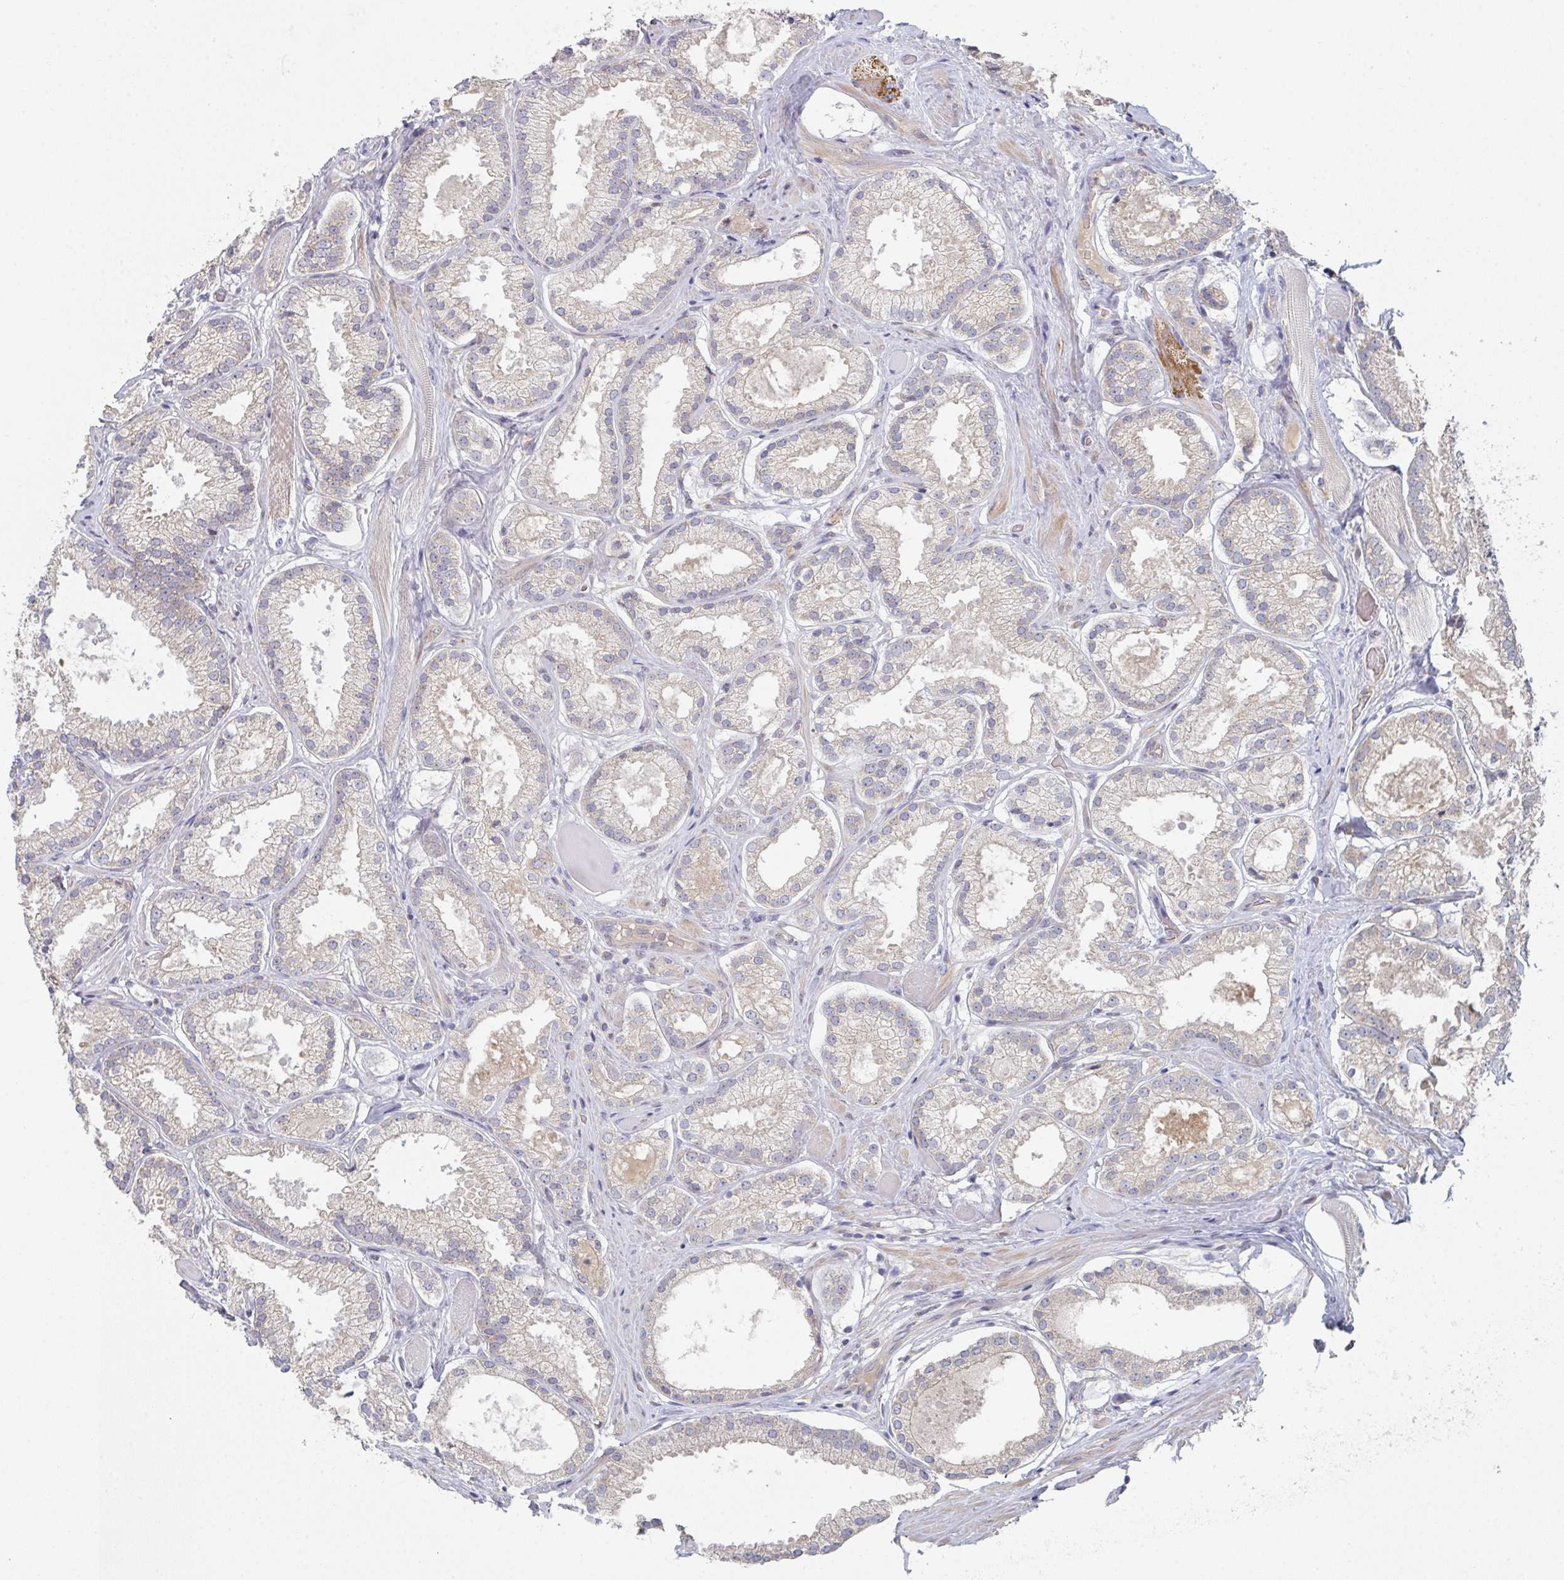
{"staining": {"intensity": "negative", "quantity": "none", "location": "none"}, "tissue": "prostate cancer", "cell_type": "Tumor cells", "image_type": "cancer", "snomed": [{"axis": "morphology", "description": "Adenocarcinoma, High grade"}, {"axis": "topography", "description": "Prostate"}], "caption": "This micrograph is of prostate cancer (high-grade adenocarcinoma) stained with IHC to label a protein in brown with the nuclei are counter-stained blue. There is no staining in tumor cells.", "gene": "ELOVL1", "patient": {"sex": "male", "age": 68}}